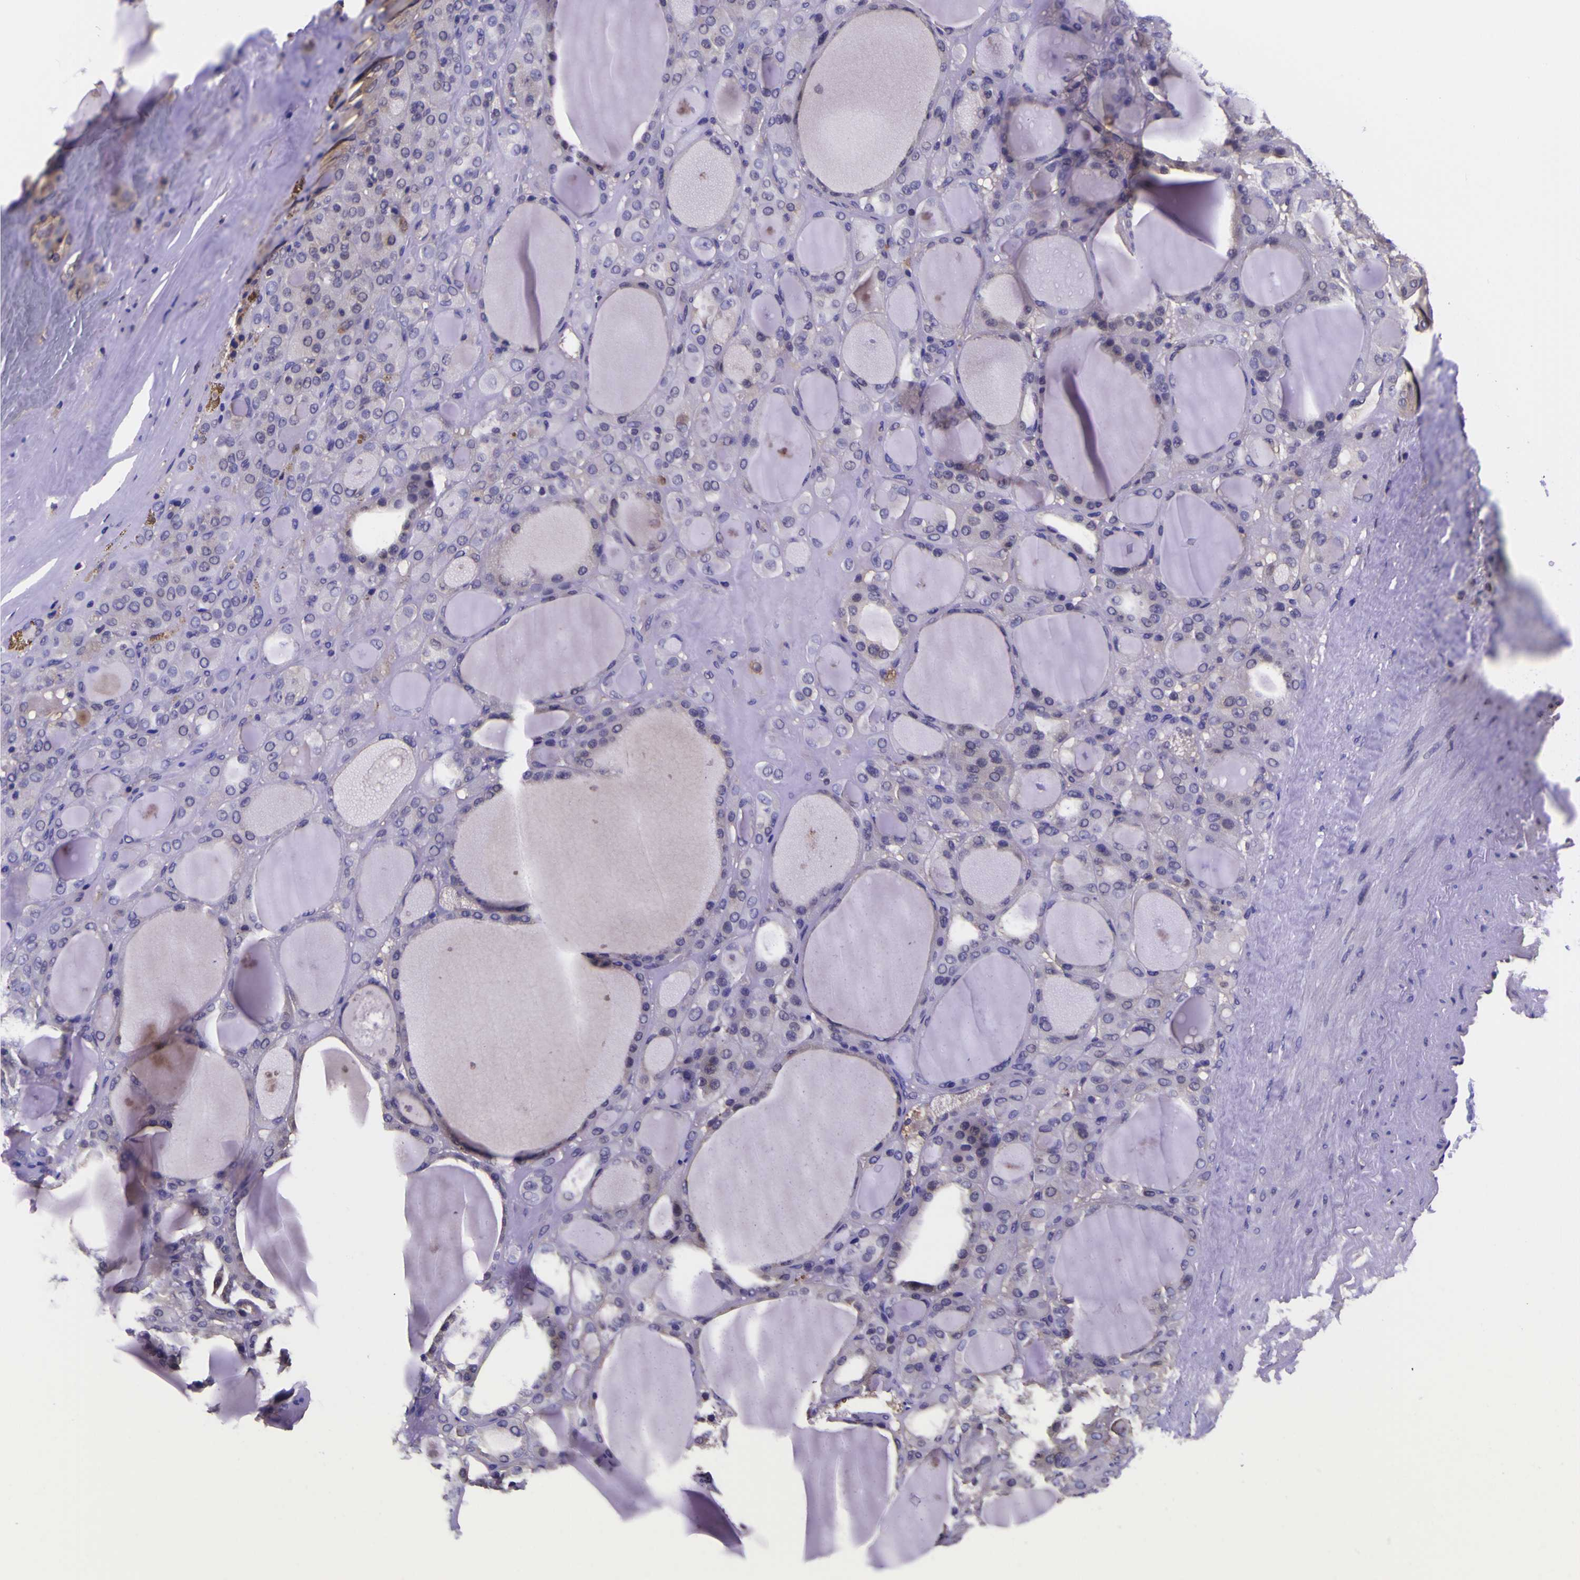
{"staining": {"intensity": "moderate", "quantity": "25%-75%", "location": "cytoplasmic/membranous"}, "tissue": "thyroid gland", "cell_type": "Glandular cells", "image_type": "normal", "snomed": [{"axis": "morphology", "description": "Normal tissue, NOS"}, {"axis": "morphology", "description": "Carcinoma, NOS"}, {"axis": "topography", "description": "Thyroid gland"}], "caption": "Immunohistochemistry (IHC) image of unremarkable thyroid gland: thyroid gland stained using immunohistochemistry displays medium levels of moderate protein expression localized specifically in the cytoplasmic/membranous of glandular cells, appearing as a cytoplasmic/membranous brown color.", "gene": "MAPK14", "patient": {"sex": "female", "age": 86}}